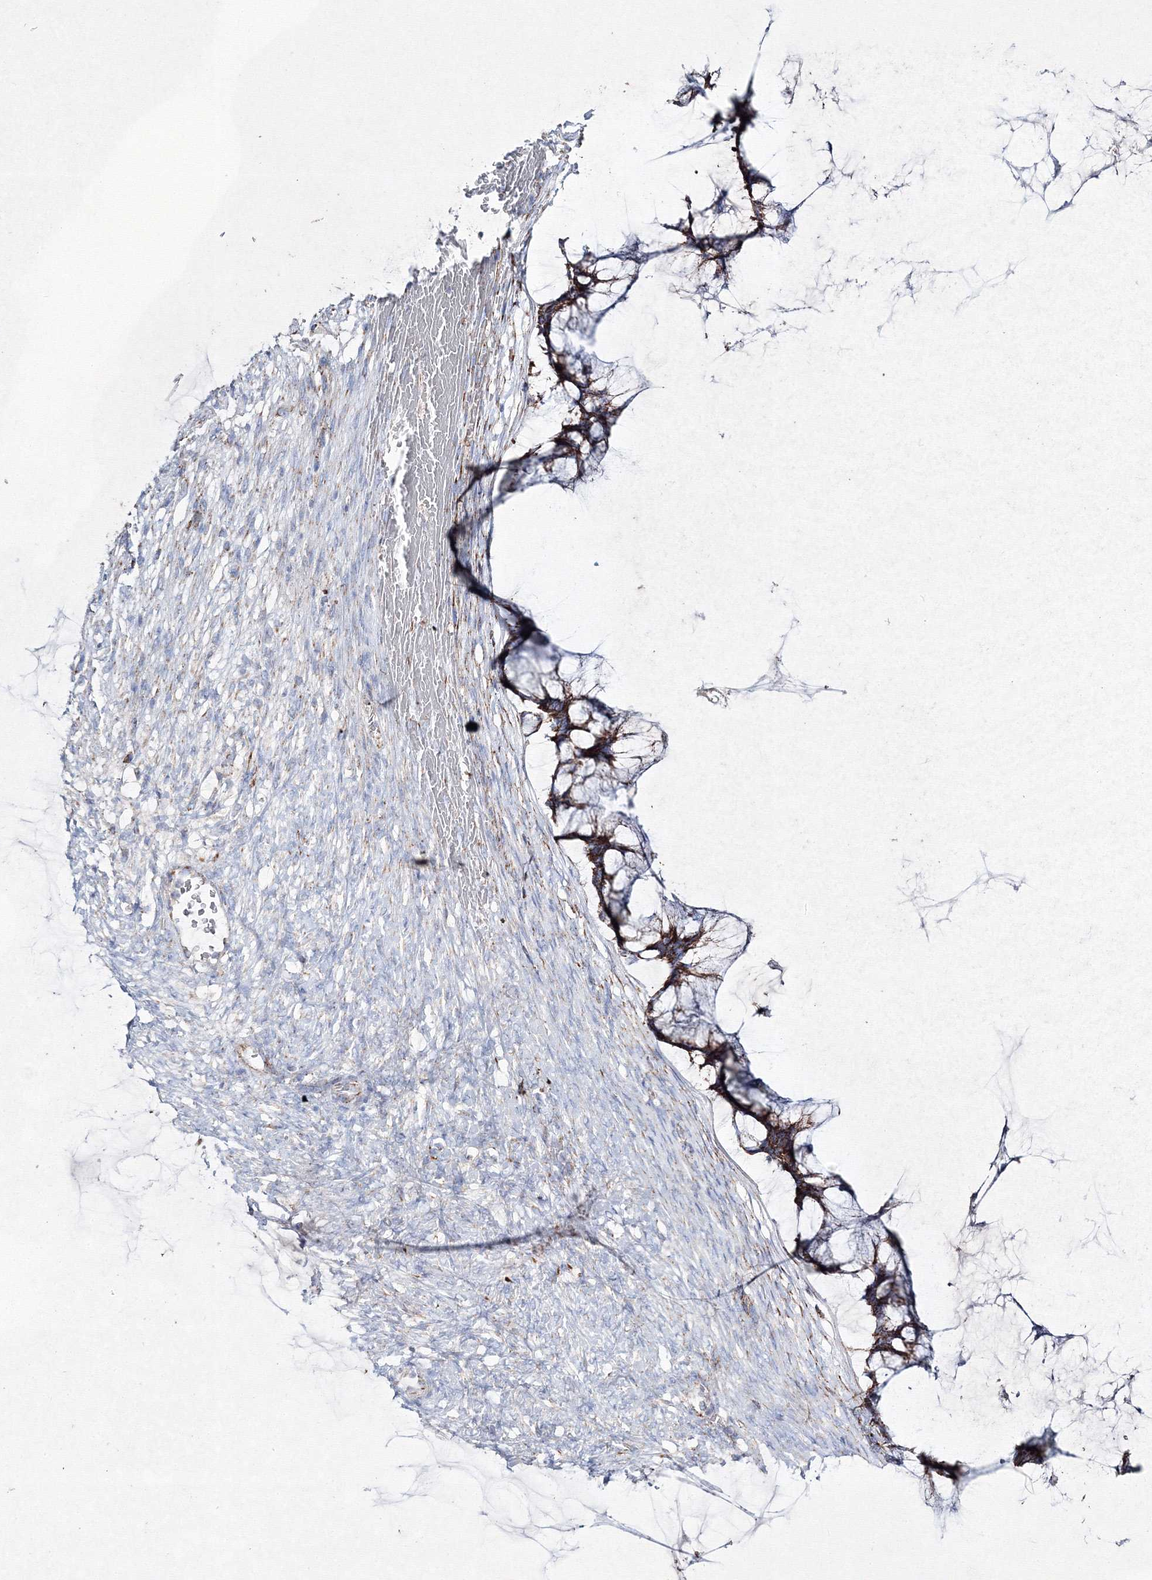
{"staining": {"intensity": "moderate", "quantity": ">75%", "location": "cytoplasmic/membranous"}, "tissue": "ovarian cancer", "cell_type": "Tumor cells", "image_type": "cancer", "snomed": [{"axis": "morphology", "description": "Cystadenocarcinoma, mucinous, NOS"}, {"axis": "topography", "description": "Ovary"}], "caption": "Immunohistochemical staining of human ovarian cancer shows medium levels of moderate cytoplasmic/membranous expression in approximately >75% of tumor cells.", "gene": "IGSF9", "patient": {"sex": "female", "age": 42}}